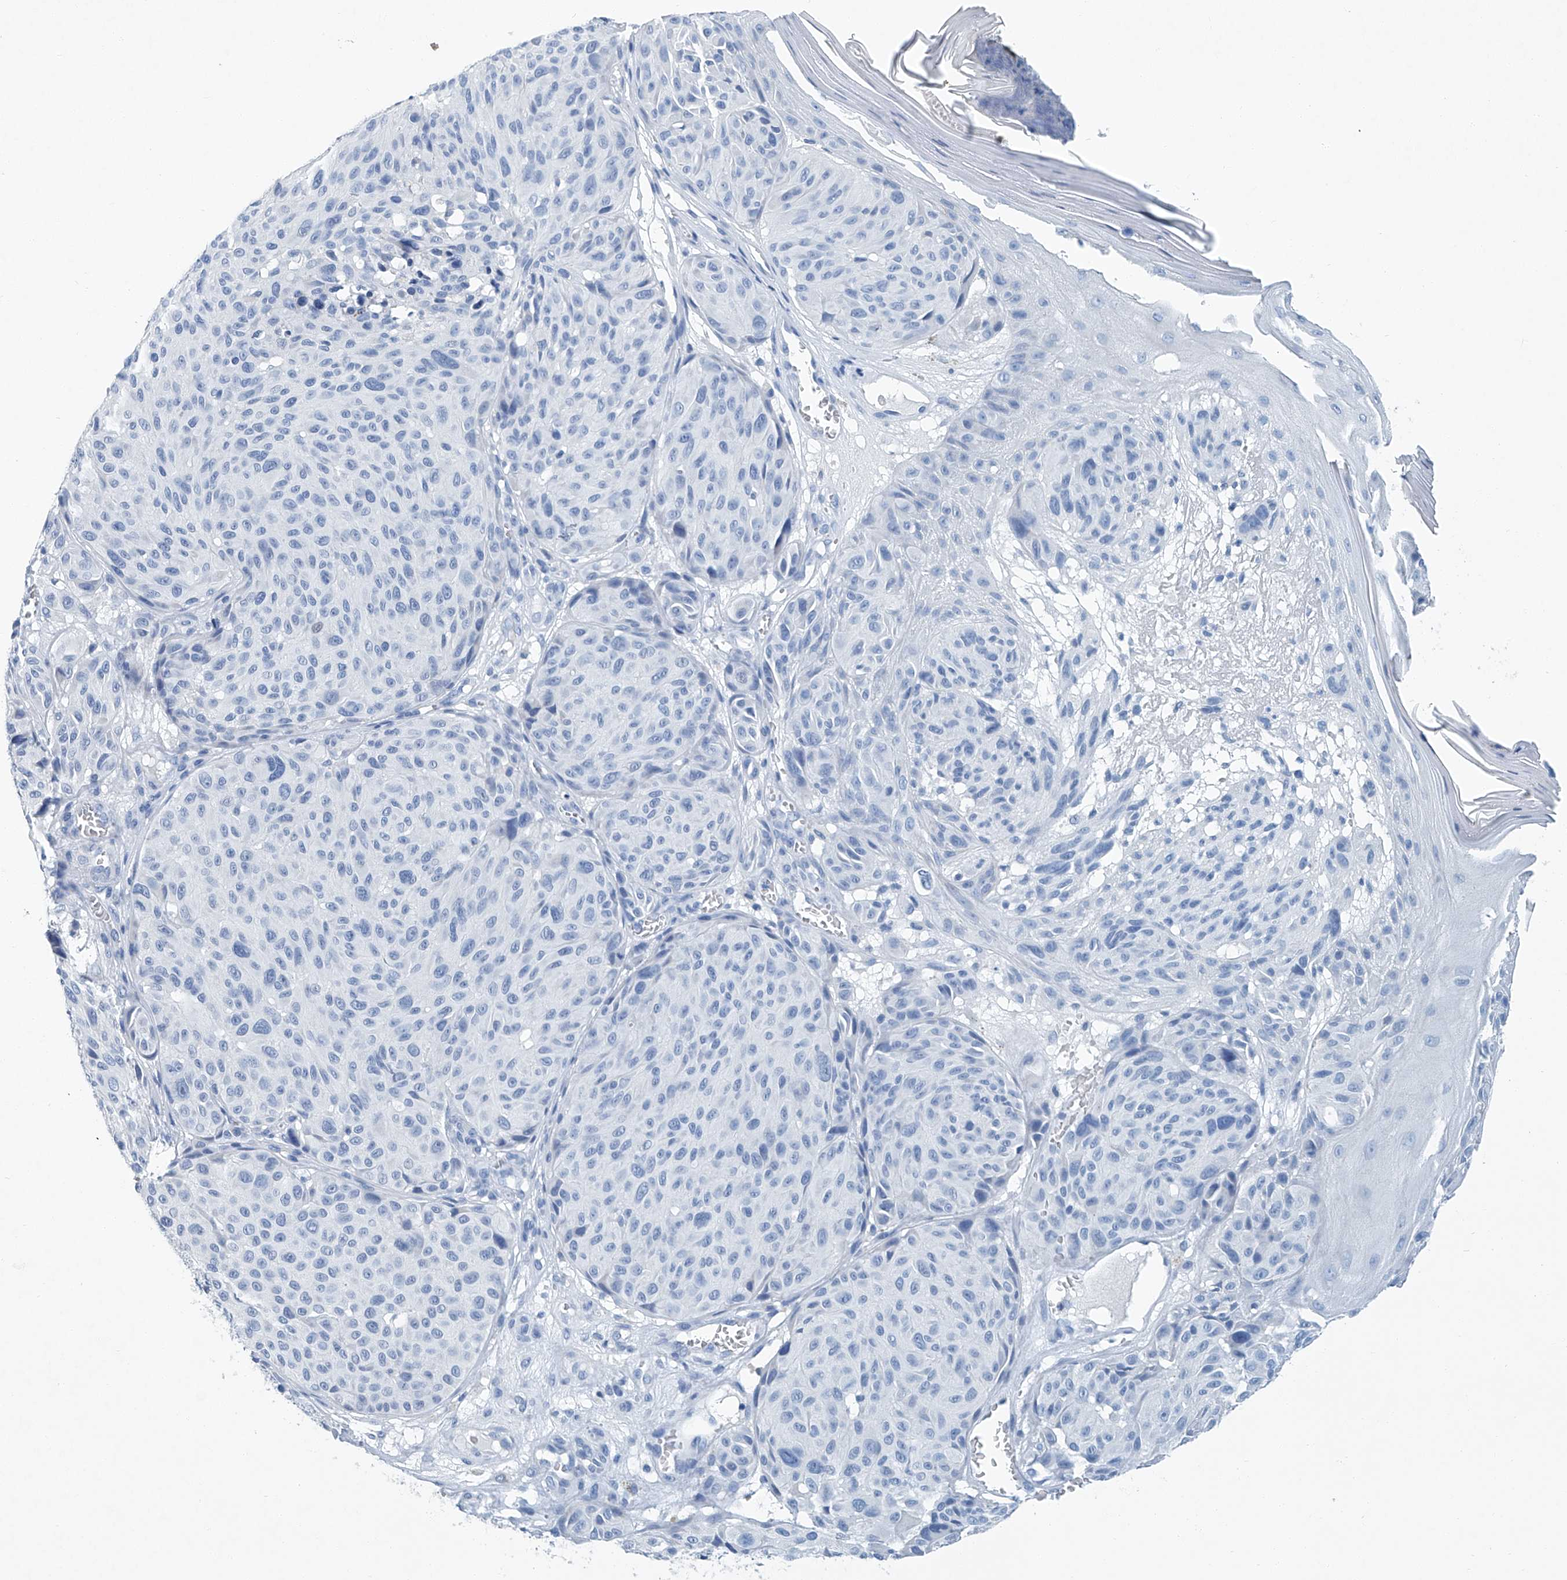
{"staining": {"intensity": "negative", "quantity": "none", "location": "none"}, "tissue": "melanoma", "cell_type": "Tumor cells", "image_type": "cancer", "snomed": [{"axis": "morphology", "description": "Malignant melanoma, NOS"}, {"axis": "topography", "description": "Skin"}], "caption": "The photomicrograph displays no significant staining in tumor cells of malignant melanoma. (Brightfield microscopy of DAB immunohistochemistry at high magnification).", "gene": "CYP2A7", "patient": {"sex": "male", "age": 83}}